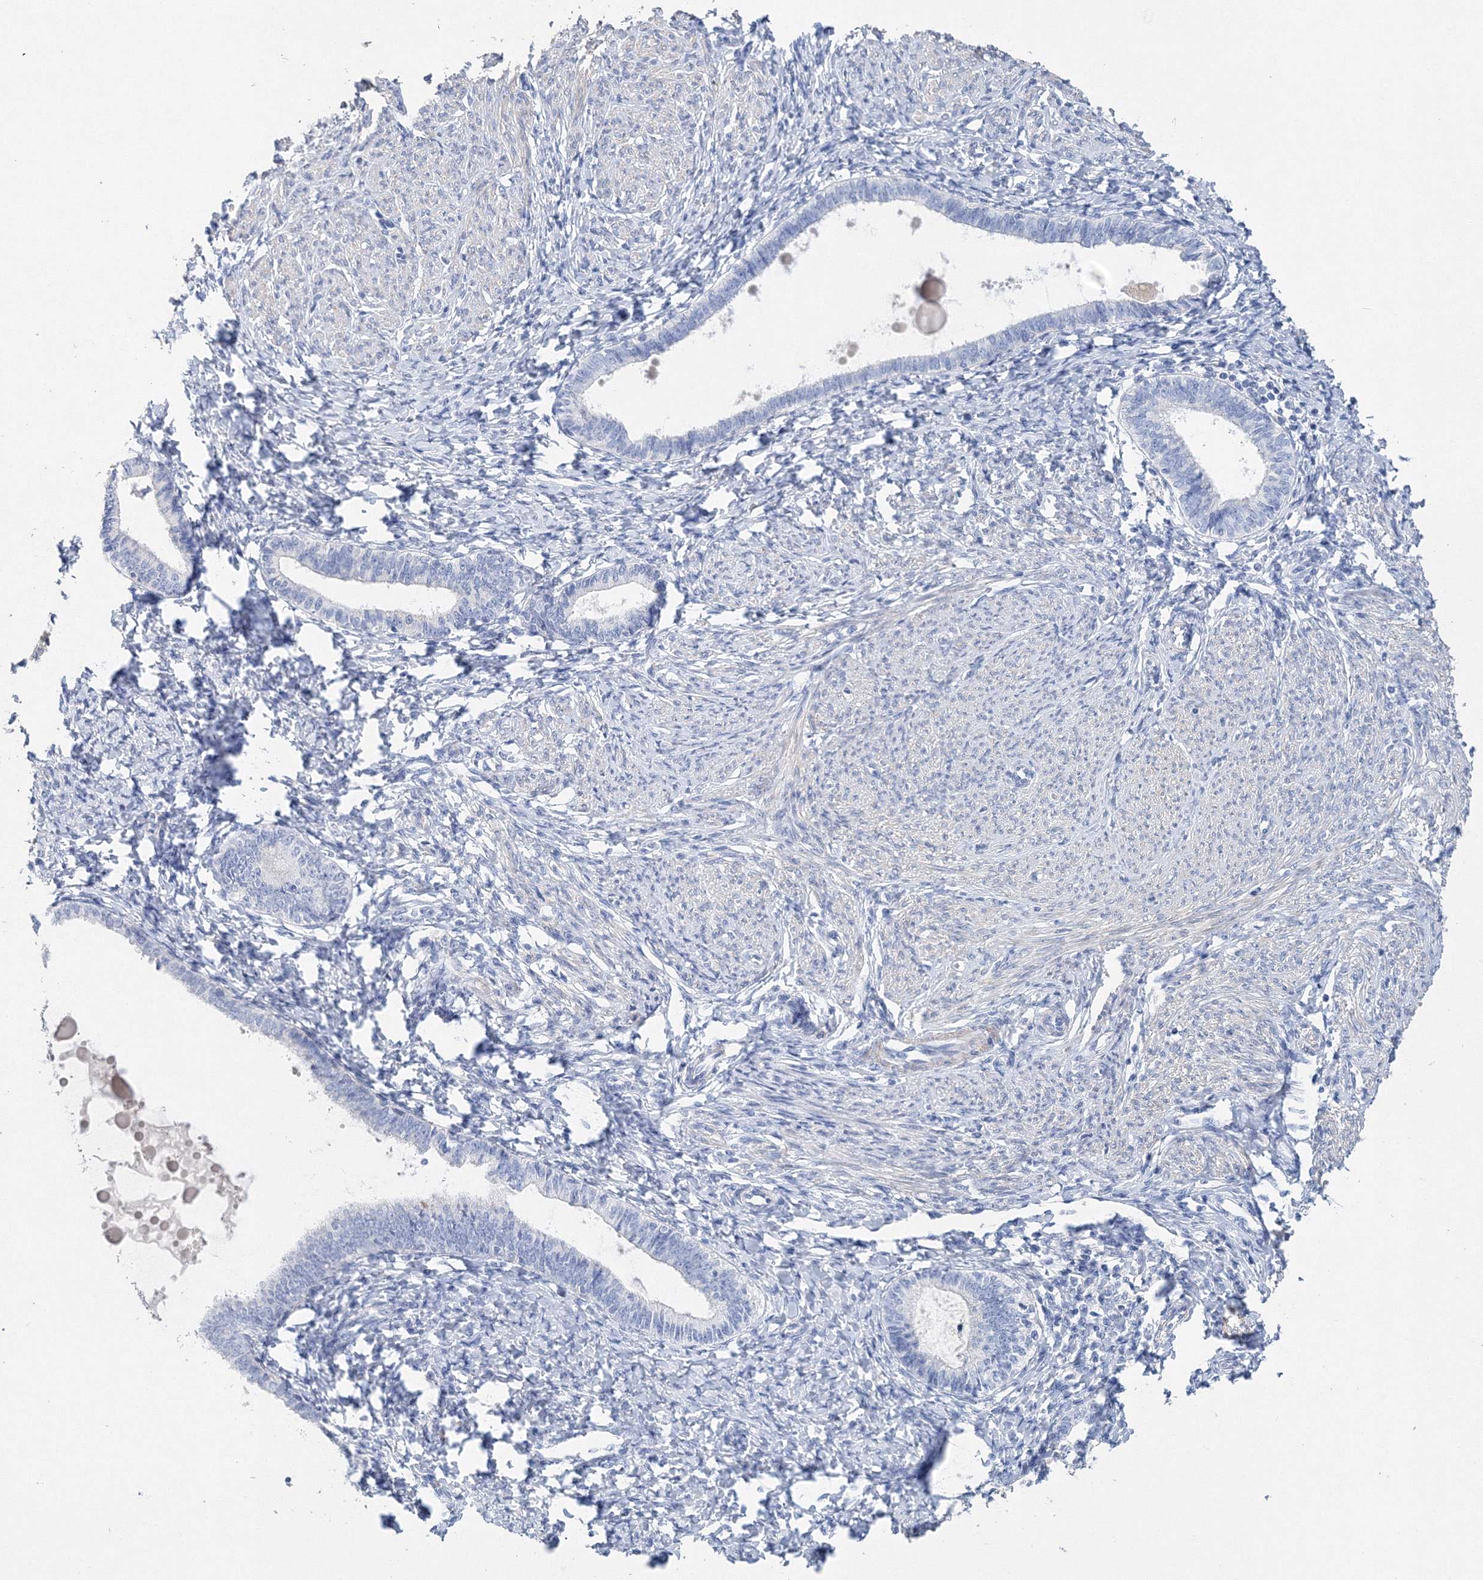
{"staining": {"intensity": "negative", "quantity": "none", "location": "none"}, "tissue": "endometrium", "cell_type": "Cells in endometrial stroma", "image_type": "normal", "snomed": [{"axis": "morphology", "description": "Normal tissue, NOS"}, {"axis": "topography", "description": "Endometrium"}], "caption": "Immunohistochemistry histopathology image of benign human endometrium stained for a protein (brown), which displays no staining in cells in endometrial stroma. The staining was performed using DAB (3,3'-diaminobenzidine) to visualize the protein expression in brown, while the nuclei were stained in blue with hematoxylin (Magnification: 20x).", "gene": "OSBPL6", "patient": {"sex": "female", "age": 72}}